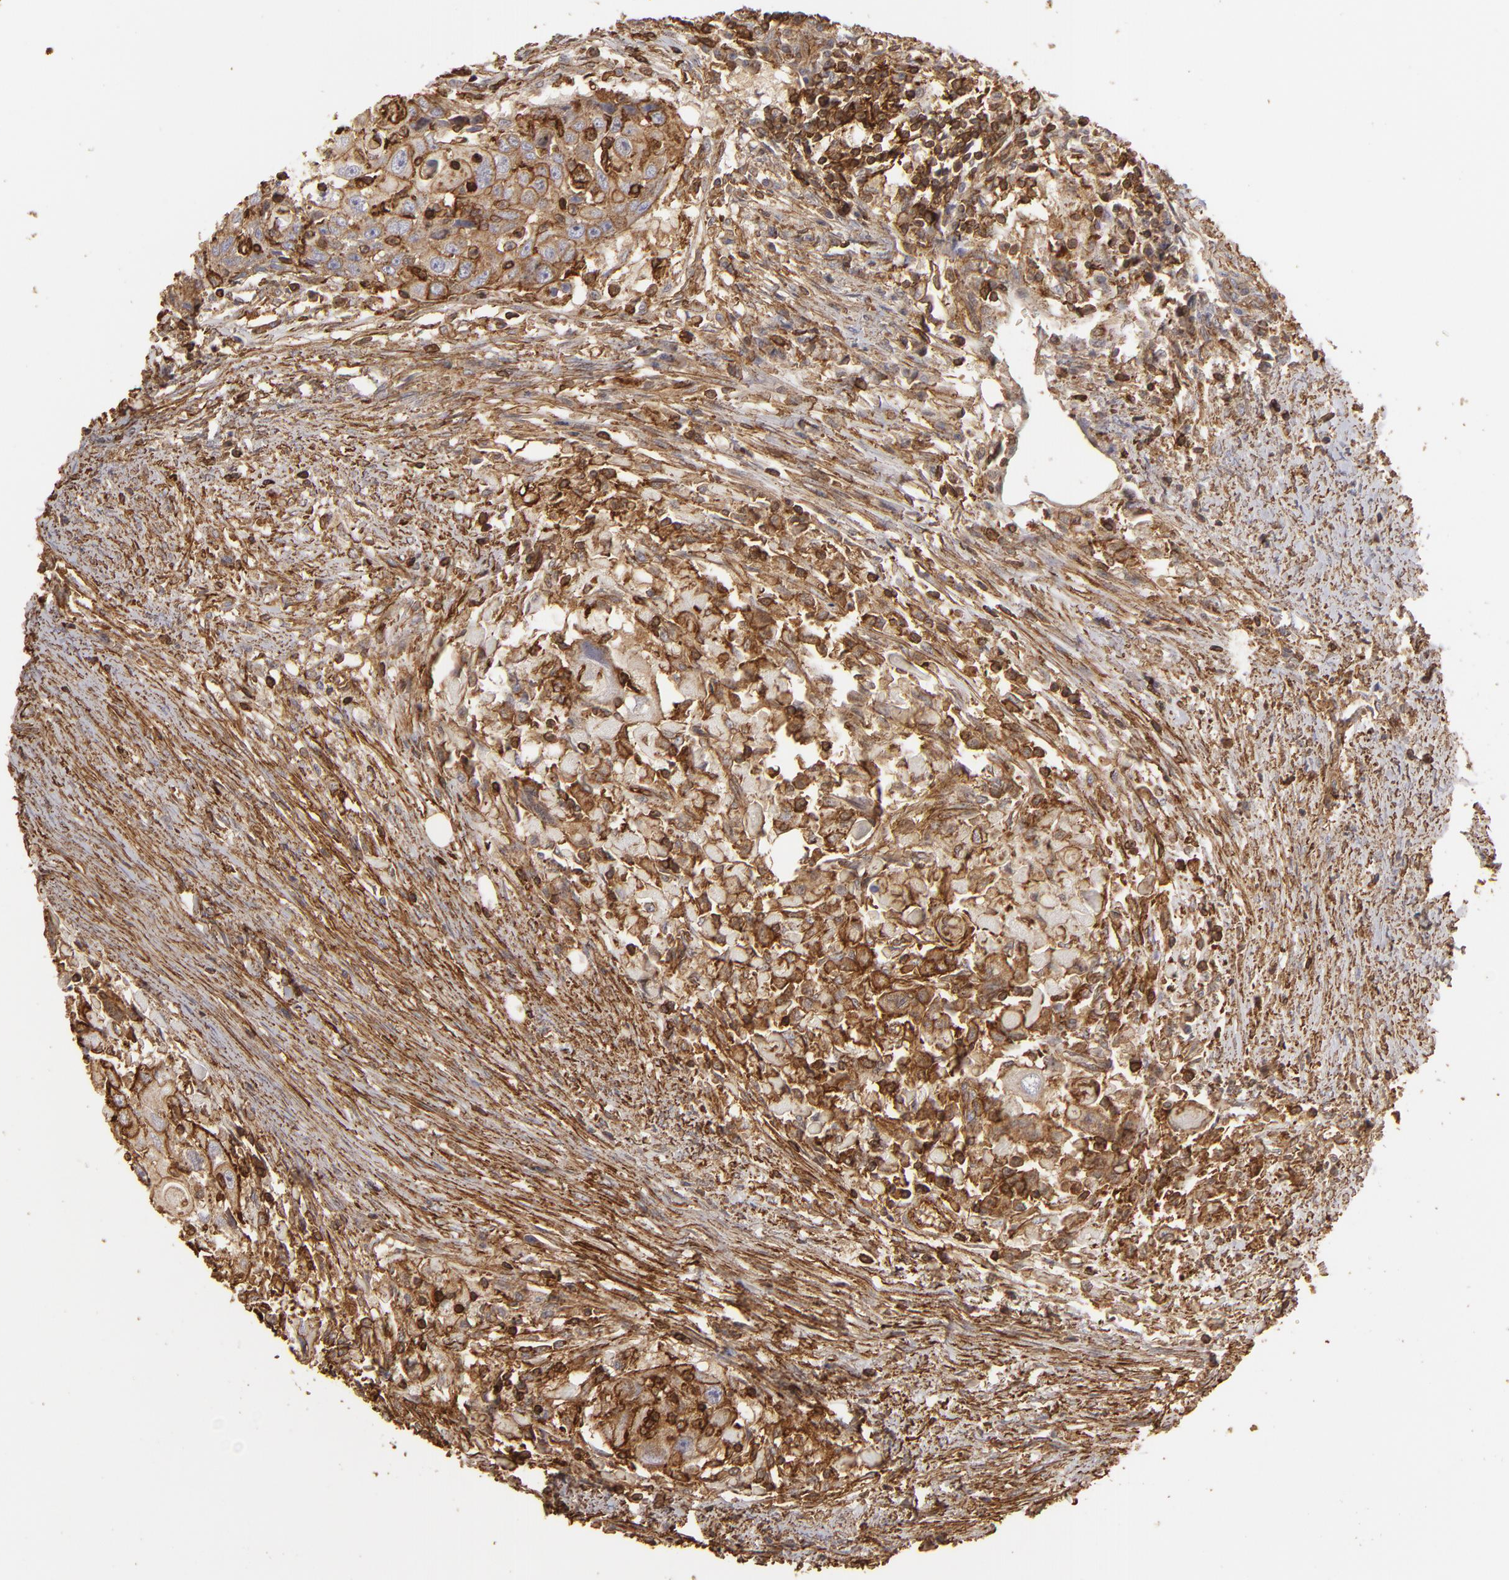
{"staining": {"intensity": "strong", "quantity": ">75%", "location": "cytoplasmic/membranous"}, "tissue": "head and neck cancer", "cell_type": "Tumor cells", "image_type": "cancer", "snomed": [{"axis": "morphology", "description": "Squamous cell carcinoma, NOS"}, {"axis": "topography", "description": "Head-Neck"}], "caption": "Tumor cells exhibit high levels of strong cytoplasmic/membranous staining in about >75% of cells in human head and neck cancer. The staining is performed using DAB (3,3'-diaminobenzidine) brown chromogen to label protein expression. The nuclei are counter-stained blue using hematoxylin.", "gene": "ACTB", "patient": {"sex": "male", "age": 64}}